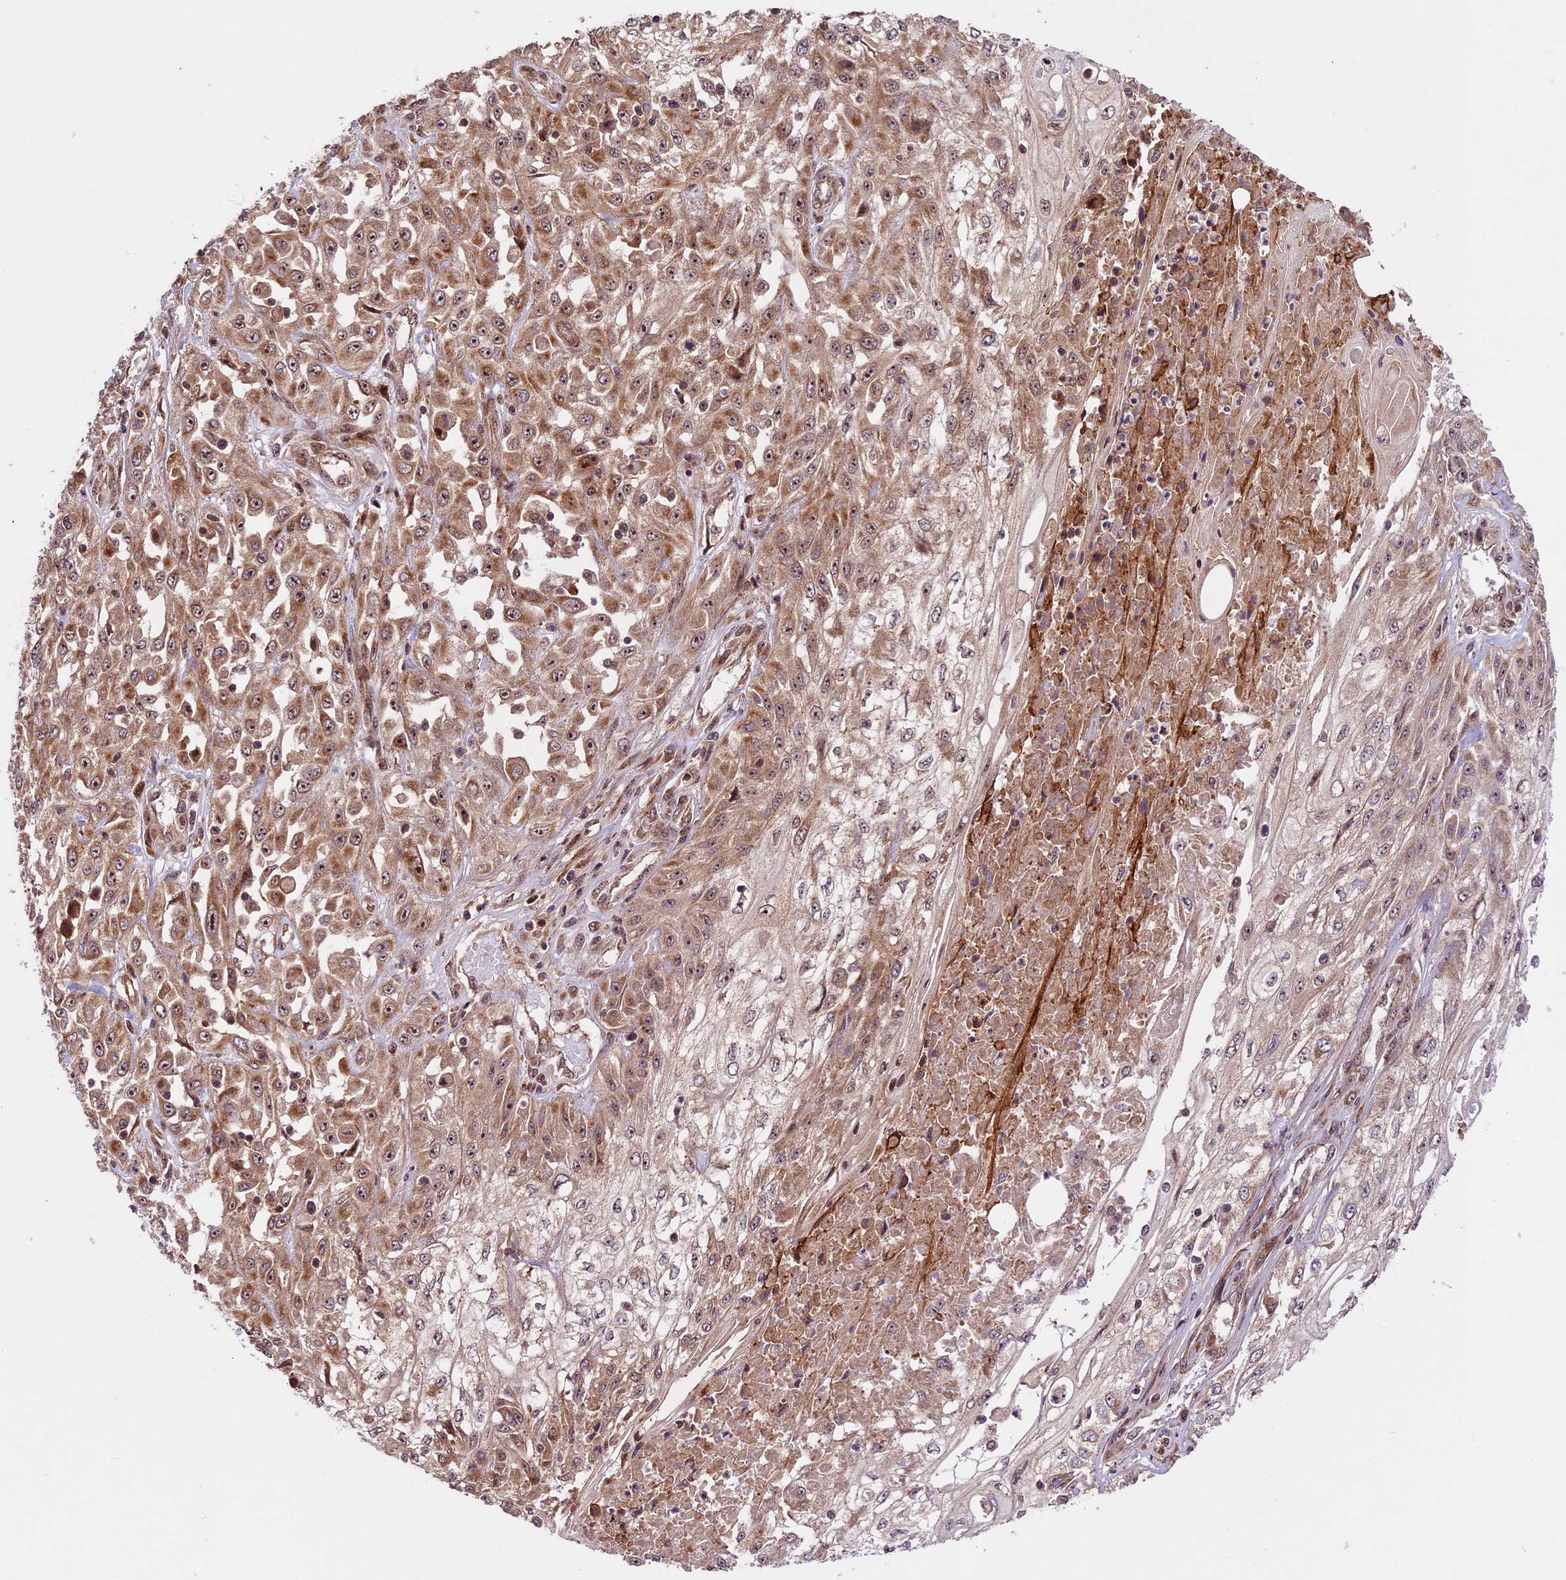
{"staining": {"intensity": "moderate", "quantity": ">75%", "location": "cytoplasmic/membranous,nuclear"}, "tissue": "skin cancer", "cell_type": "Tumor cells", "image_type": "cancer", "snomed": [{"axis": "morphology", "description": "Squamous cell carcinoma, NOS"}, {"axis": "morphology", "description": "Squamous cell carcinoma, metastatic, NOS"}, {"axis": "topography", "description": "Skin"}, {"axis": "topography", "description": "Lymph node"}], "caption": "Immunohistochemistry (IHC) of human skin cancer (squamous cell carcinoma) displays medium levels of moderate cytoplasmic/membranous and nuclear staining in approximately >75% of tumor cells.", "gene": "DHX38", "patient": {"sex": "male", "age": 75}}